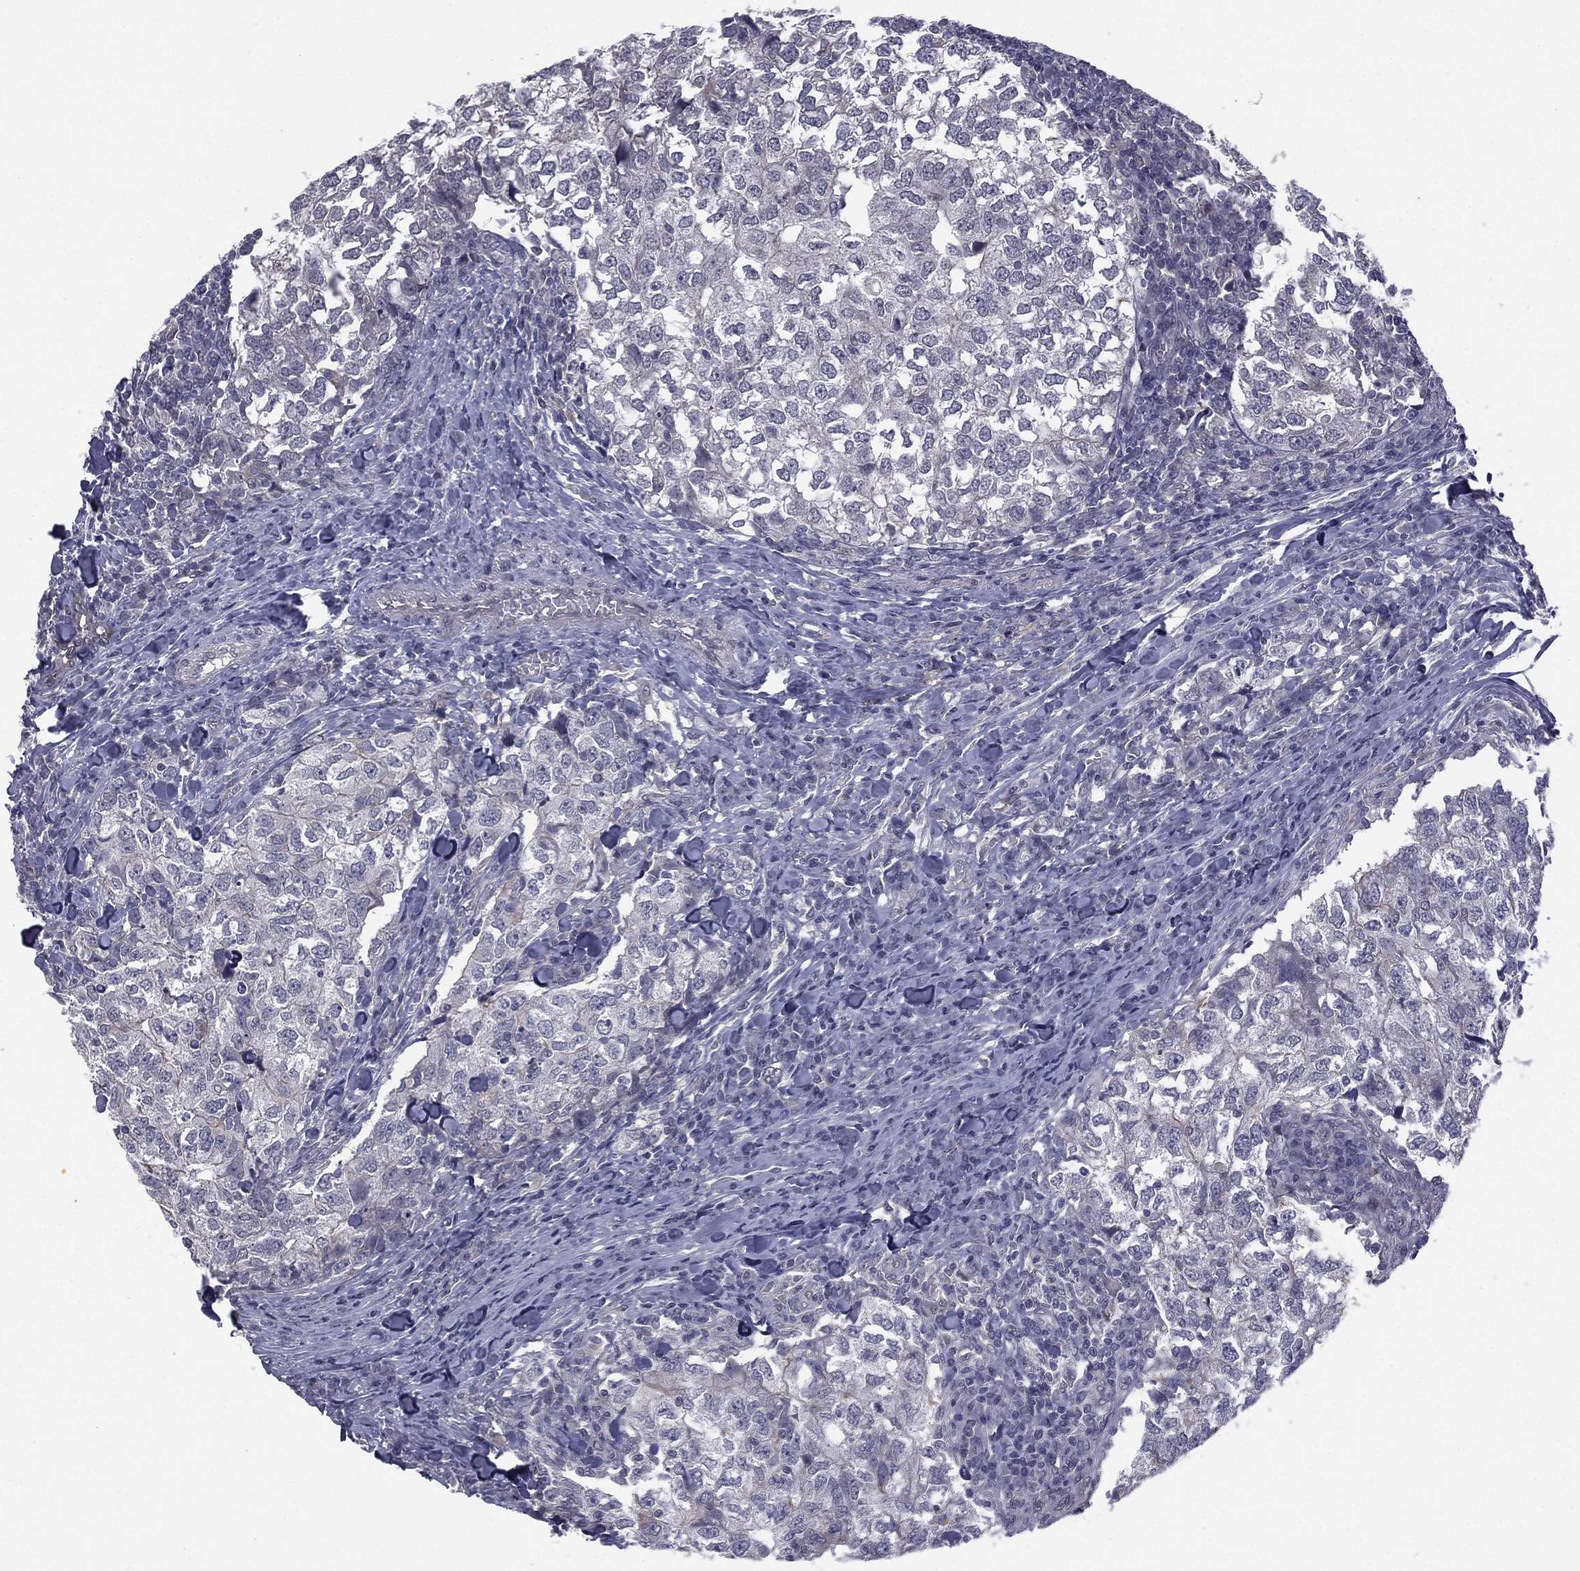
{"staining": {"intensity": "negative", "quantity": "none", "location": "none"}, "tissue": "breast cancer", "cell_type": "Tumor cells", "image_type": "cancer", "snomed": [{"axis": "morphology", "description": "Duct carcinoma"}, {"axis": "topography", "description": "Breast"}], "caption": "High magnification brightfield microscopy of breast intraductal carcinoma stained with DAB (brown) and counterstained with hematoxylin (blue): tumor cells show no significant positivity.", "gene": "ACTRT2", "patient": {"sex": "female", "age": 30}}